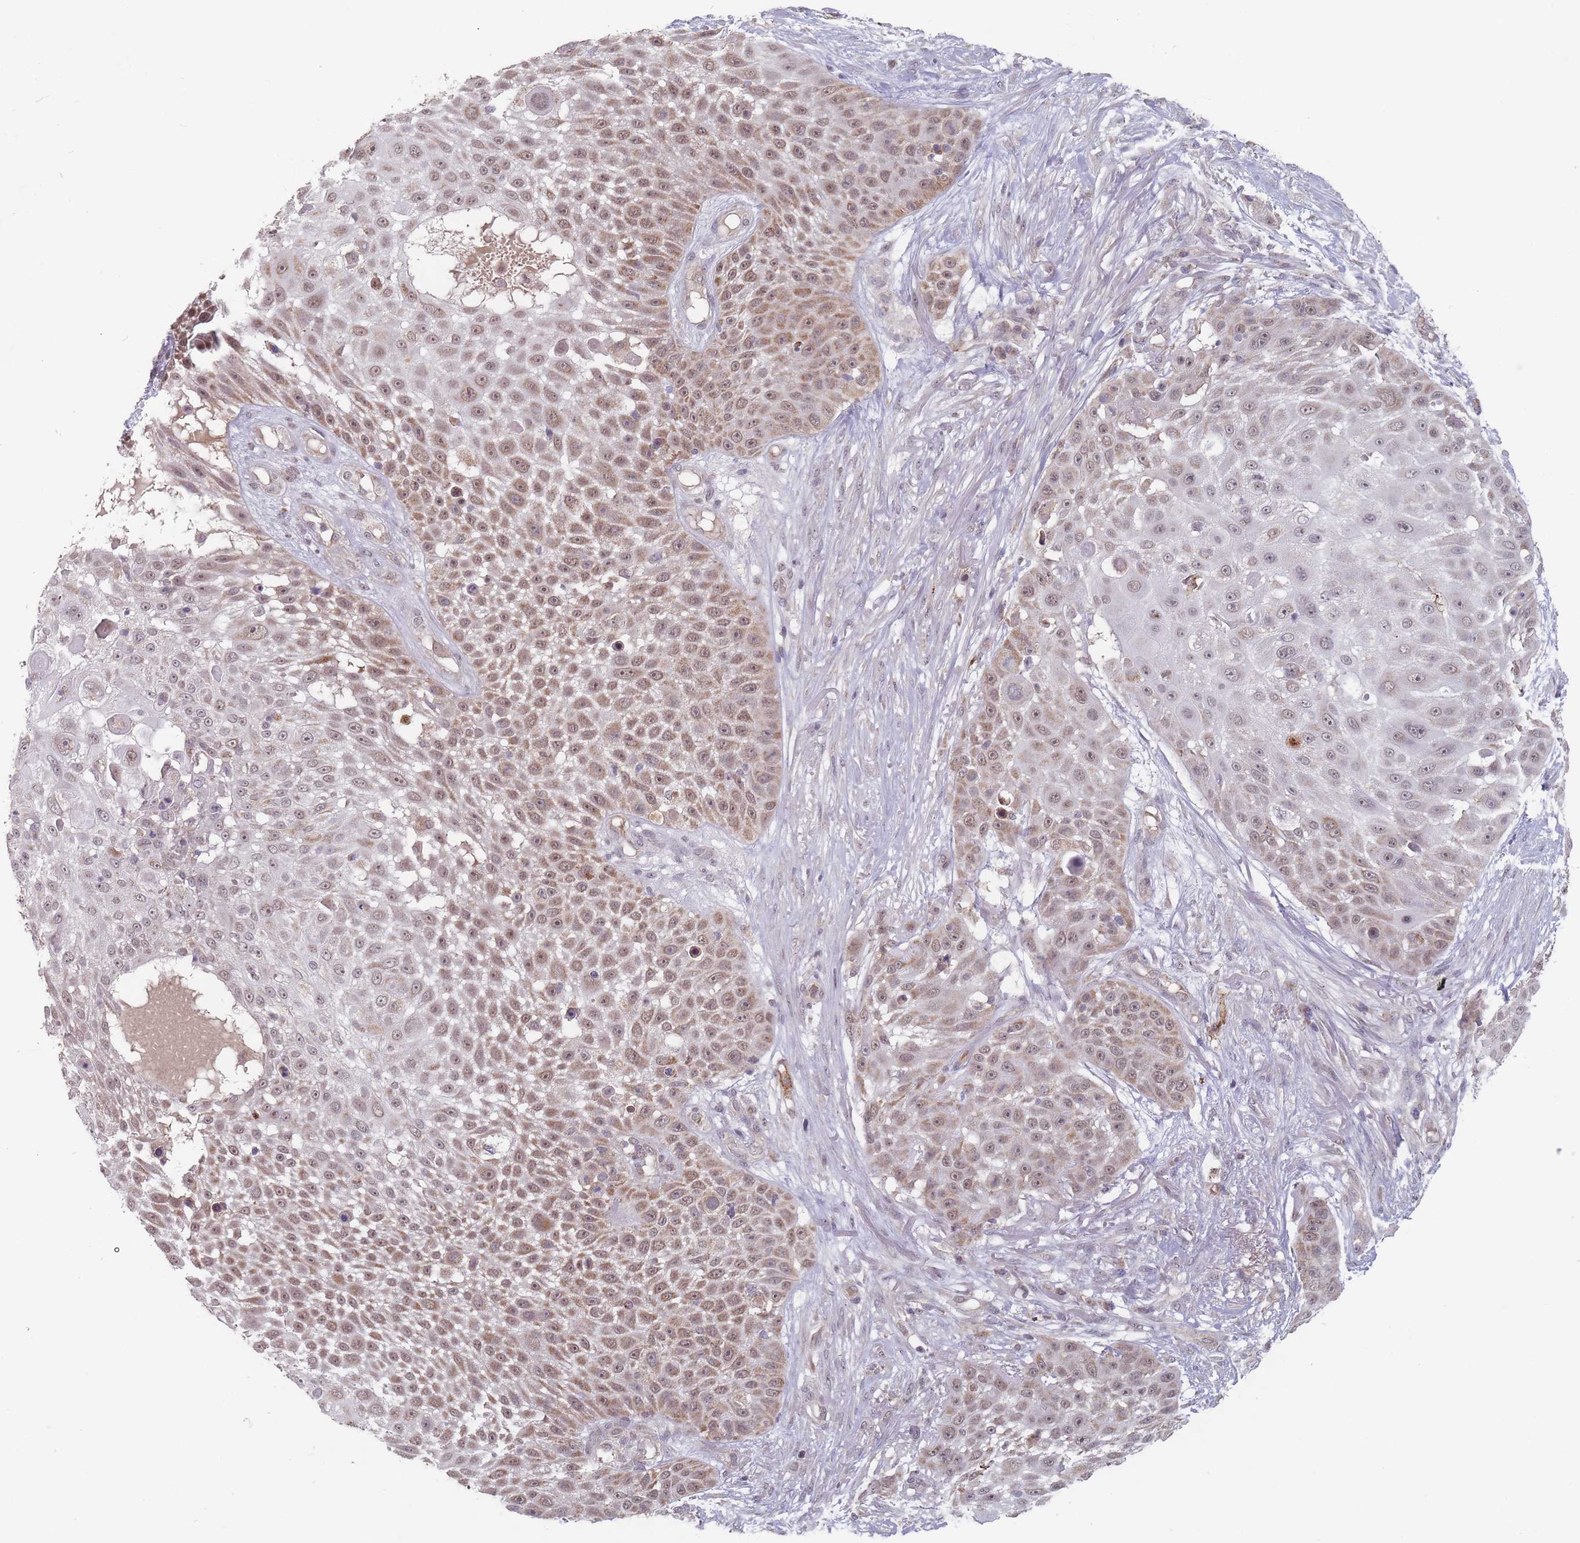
{"staining": {"intensity": "moderate", "quantity": ">75%", "location": "cytoplasmic/membranous,nuclear"}, "tissue": "skin cancer", "cell_type": "Tumor cells", "image_type": "cancer", "snomed": [{"axis": "morphology", "description": "Squamous cell carcinoma, NOS"}, {"axis": "topography", "description": "Skin"}], "caption": "This photomicrograph reveals squamous cell carcinoma (skin) stained with immunohistochemistry to label a protein in brown. The cytoplasmic/membranous and nuclear of tumor cells show moderate positivity for the protein. Nuclei are counter-stained blue.", "gene": "PEX7", "patient": {"sex": "female", "age": 86}}